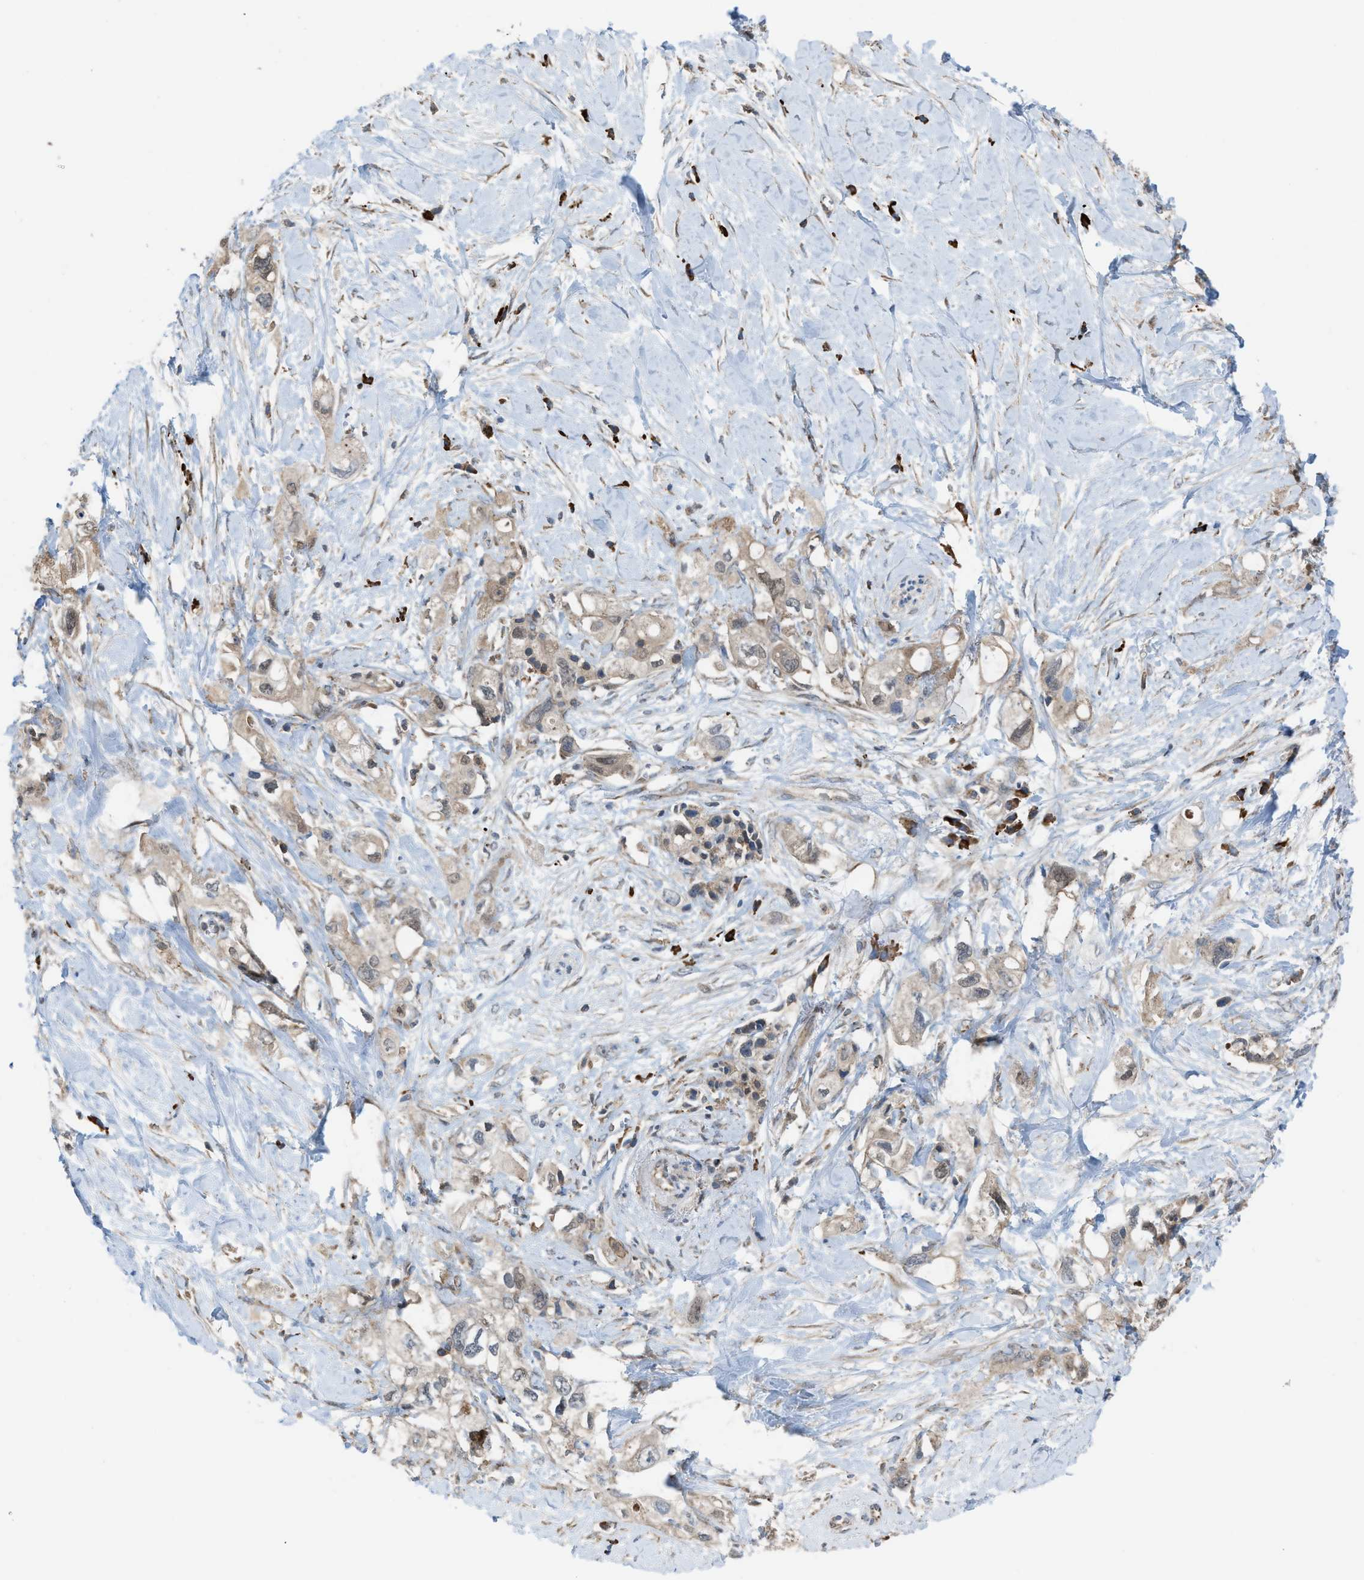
{"staining": {"intensity": "weak", "quantity": ">75%", "location": "cytoplasmic/membranous"}, "tissue": "pancreatic cancer", "cell_type": "Tumor cells", "image_type": "cancer", "snomed": [{"axis": "morphology", "description": "Adenocarcinoma, NOS"}, {"axis": "topography", "description": "Pancreas"}], "caption": "A photomicrograph of pancreatic adenocarcinoma stained for a protein reveals weak cytoplasmic/membranous brown staining in tumor cells.", "gene": "PLAA", "patient": {"sex": "female", "age": 56}}